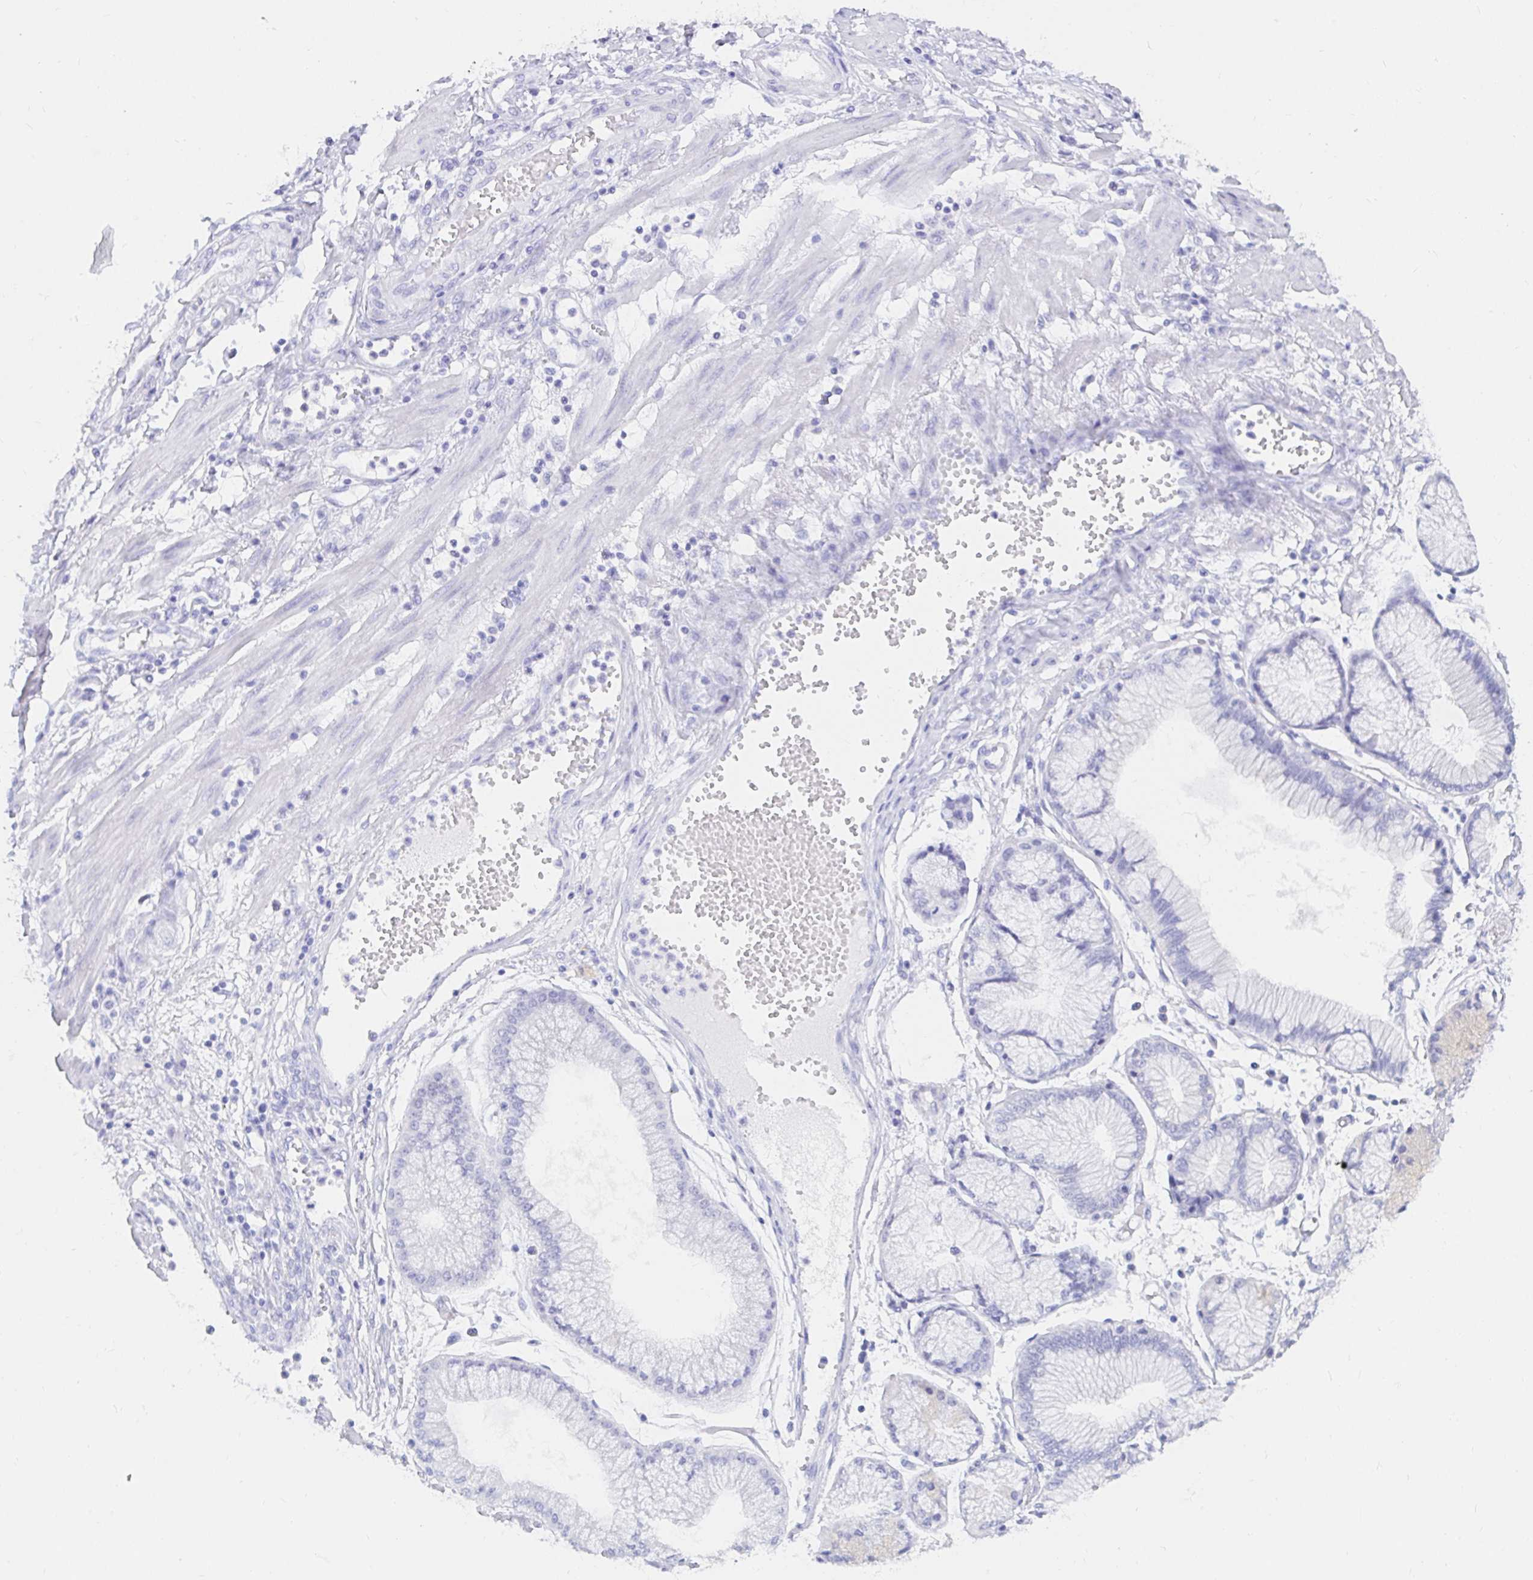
{"staining": {"intensity": "negative", "quantity": "none", "location": "none"}, "tissue": "stomach cancer", "cell_type": "Tumor cells", "image_type": "cancer", "snomed": [{"axis": "morphology", "description": "Adenocarcinoma, NOS"}, {"axis": "topography", "description": "Stomach, upper"}], "caption": "High power microscopy photomicrograph of an IHC image of stomach cancer (adenocarcinoma), revealing no significant expression in tumor cells. (Immunohistochemistry (ihc), brightfield microscopy, high magnification).", "gene": "OR6T1", "patient": {"sex": "male", "age": 69}}